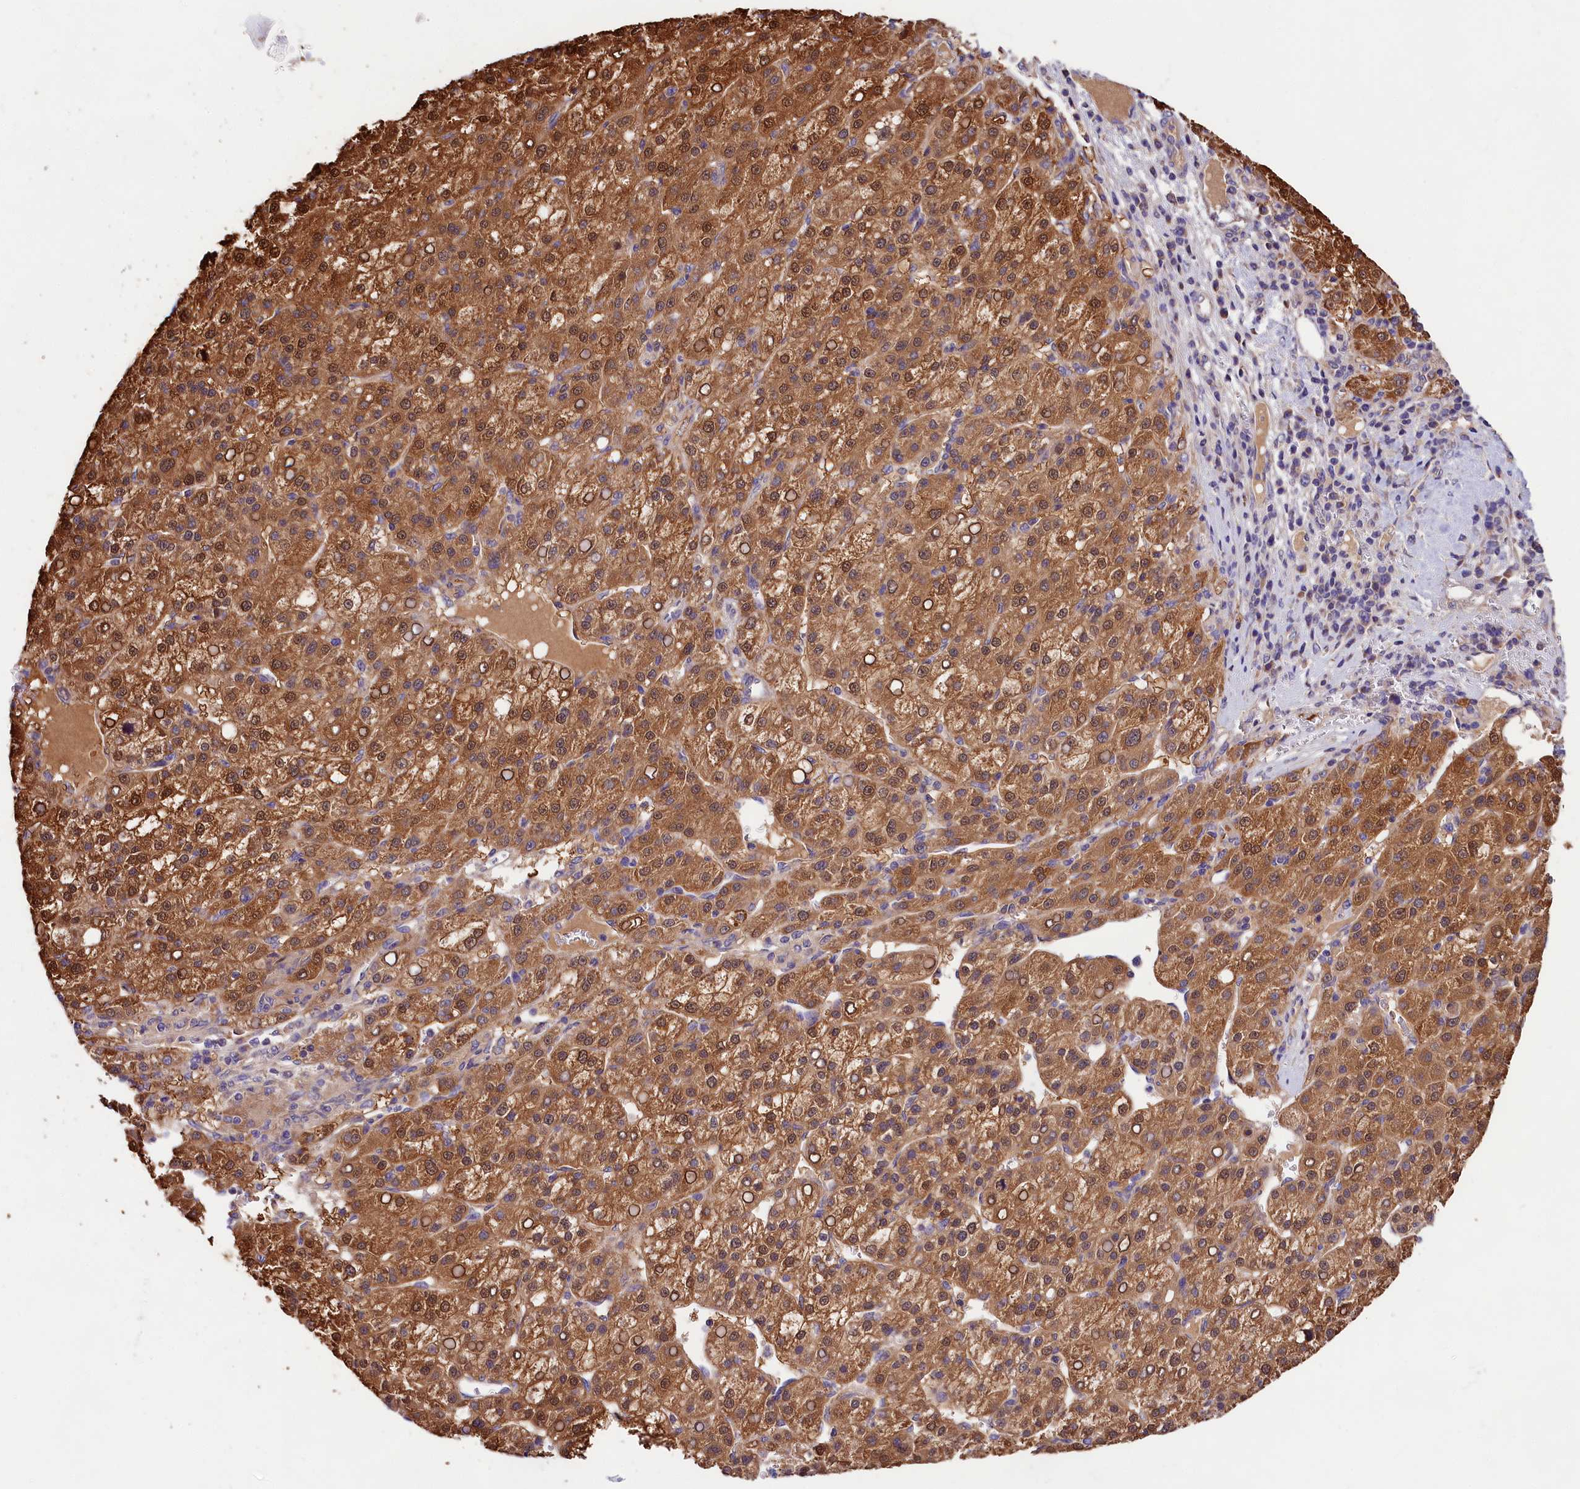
{"staining": {"intensity": "moderate", "quantity": ">75%", "location": "cytoplasmic/membranous,nuclear"}, "tissue": "liver cancer", "cell_type": "Tumor cells", "image_type": "cancer", "snomed": [{"axis": "morphology", "description": "Carcinoma, Hepatocellular, NOS"}, {"axis": "topography", "description": "Liver"}], "caption": "A histopathology image showing moderate cytoplasmic/membranous and nuclear expression in about >75% of tumor cells in liver cancer (hepatocellular carcinoma), as visualized by brown immunohistochemical staining.", "gene": "SPG11", "patient": {"sex": "female", "age": 58}}